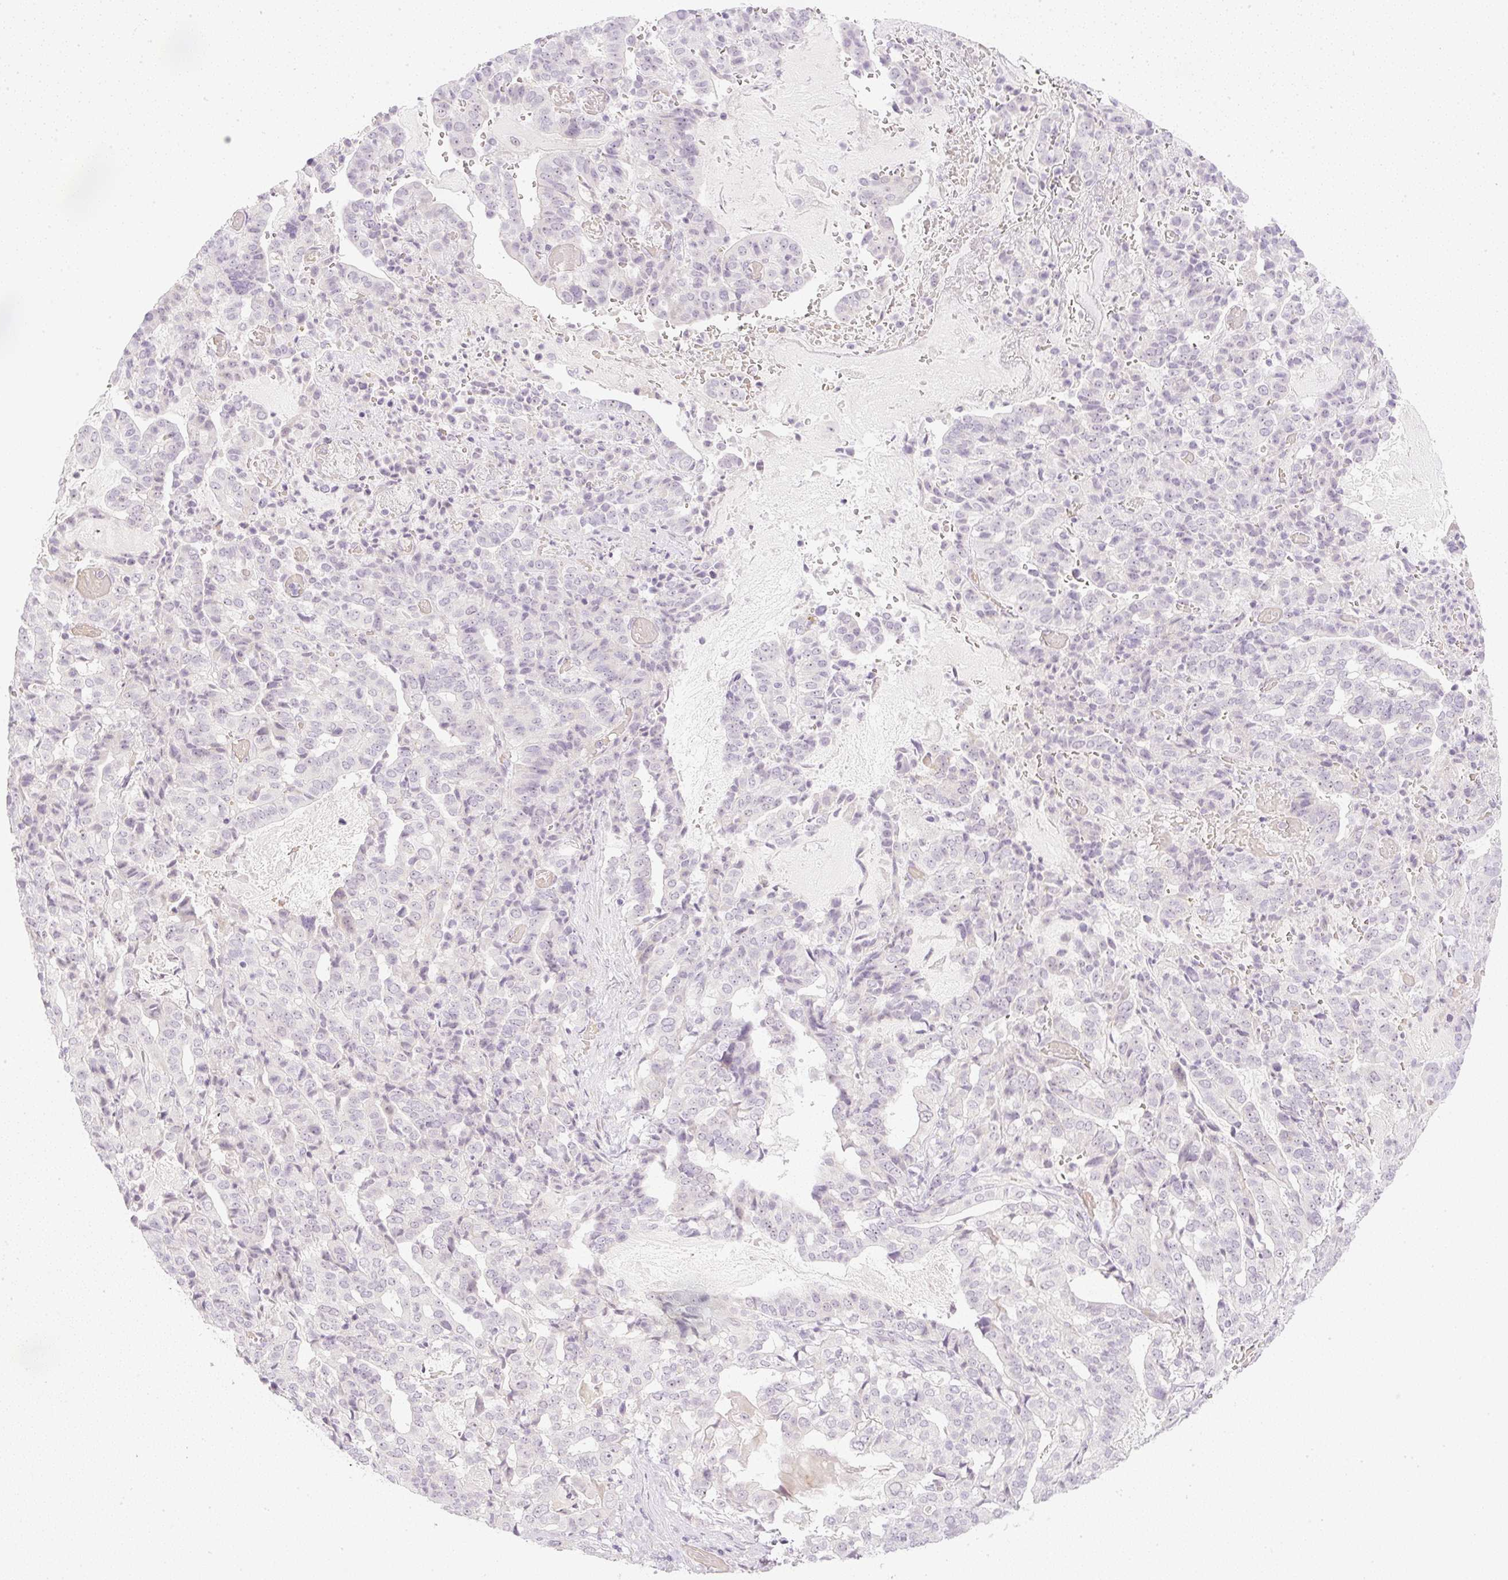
{"staining": {"intensity": "weak", "quantity": "<25%", "location": "nuclear"}, "tissue": "stomach cancer", "cell_type": "Tumor cells", "image_type": "cancer", "snomed": [{"axis": "morphology", "description": "Adenocarcinoma, NOS"}, {"axis": "topography", "description": "Stomach"}], "caption": "A histopathology image of stomach adenocarcinoma stained for a protein demonstrates no brown staining in tumor cells.", "gene": "AAR2", "patient": {"sex": "male", "age": 48}}